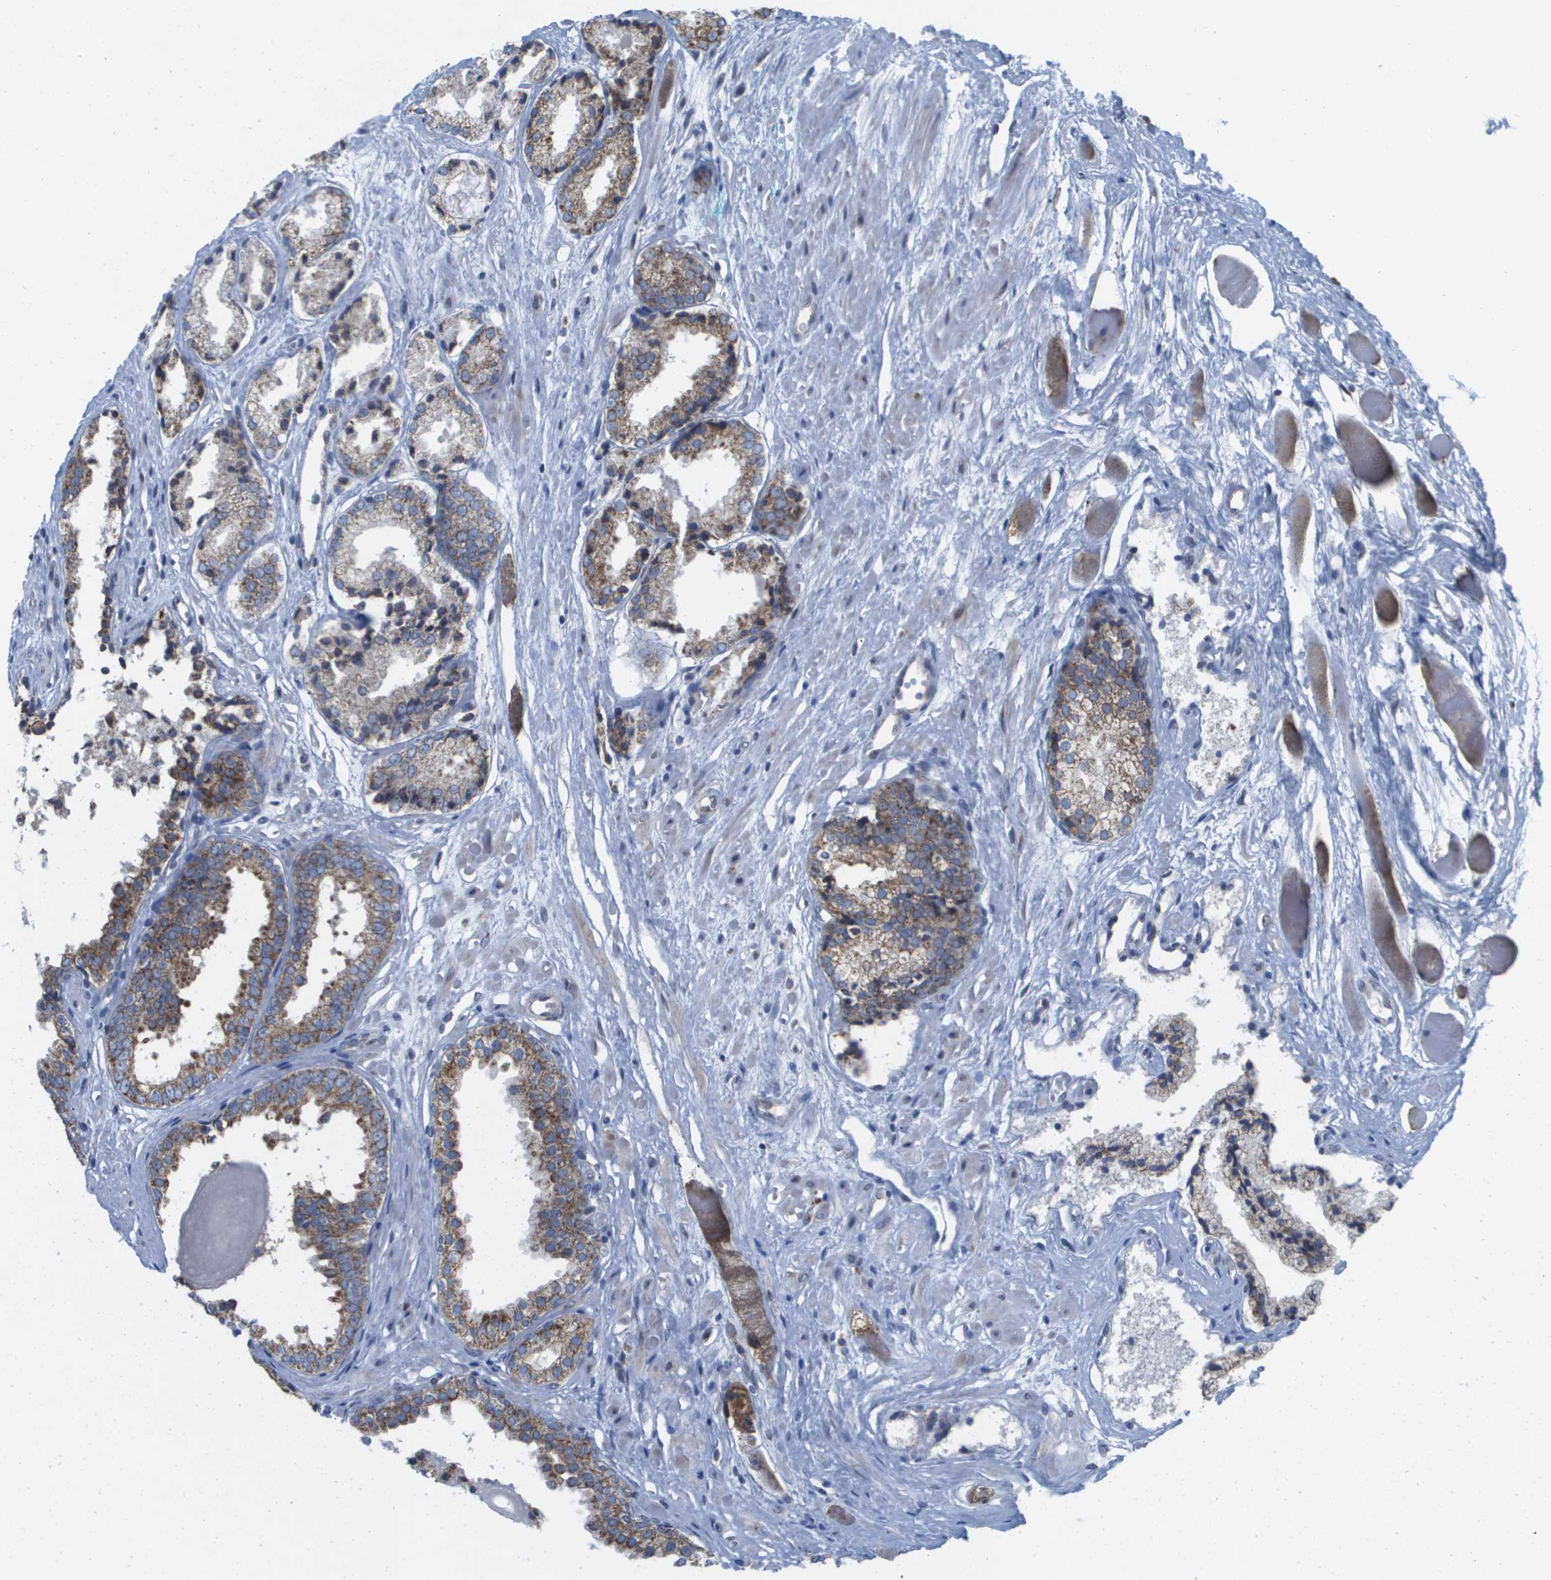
{"staining": {"intensity": "moderate", "quantity": "25%-75%", "location": "cytoplasmic/membranous"}, "tissue": "prostate cancer", "cell_type": "Tumor cells", "image_type": "cancer", "snomed": [{"axis": "morphology", "description": "Adenocarcinoma, Low grade"}, {"axis": "topography", "description": "Prostate"}], "caption": "A brown stain shows moderate cytoplasmic/membranous positivity of a protein in prostate cancer (low-grade adenocarcinoma) tumor cells.", "gene": "TMEM223", "patient": {"sex": "male", "age": 53}}